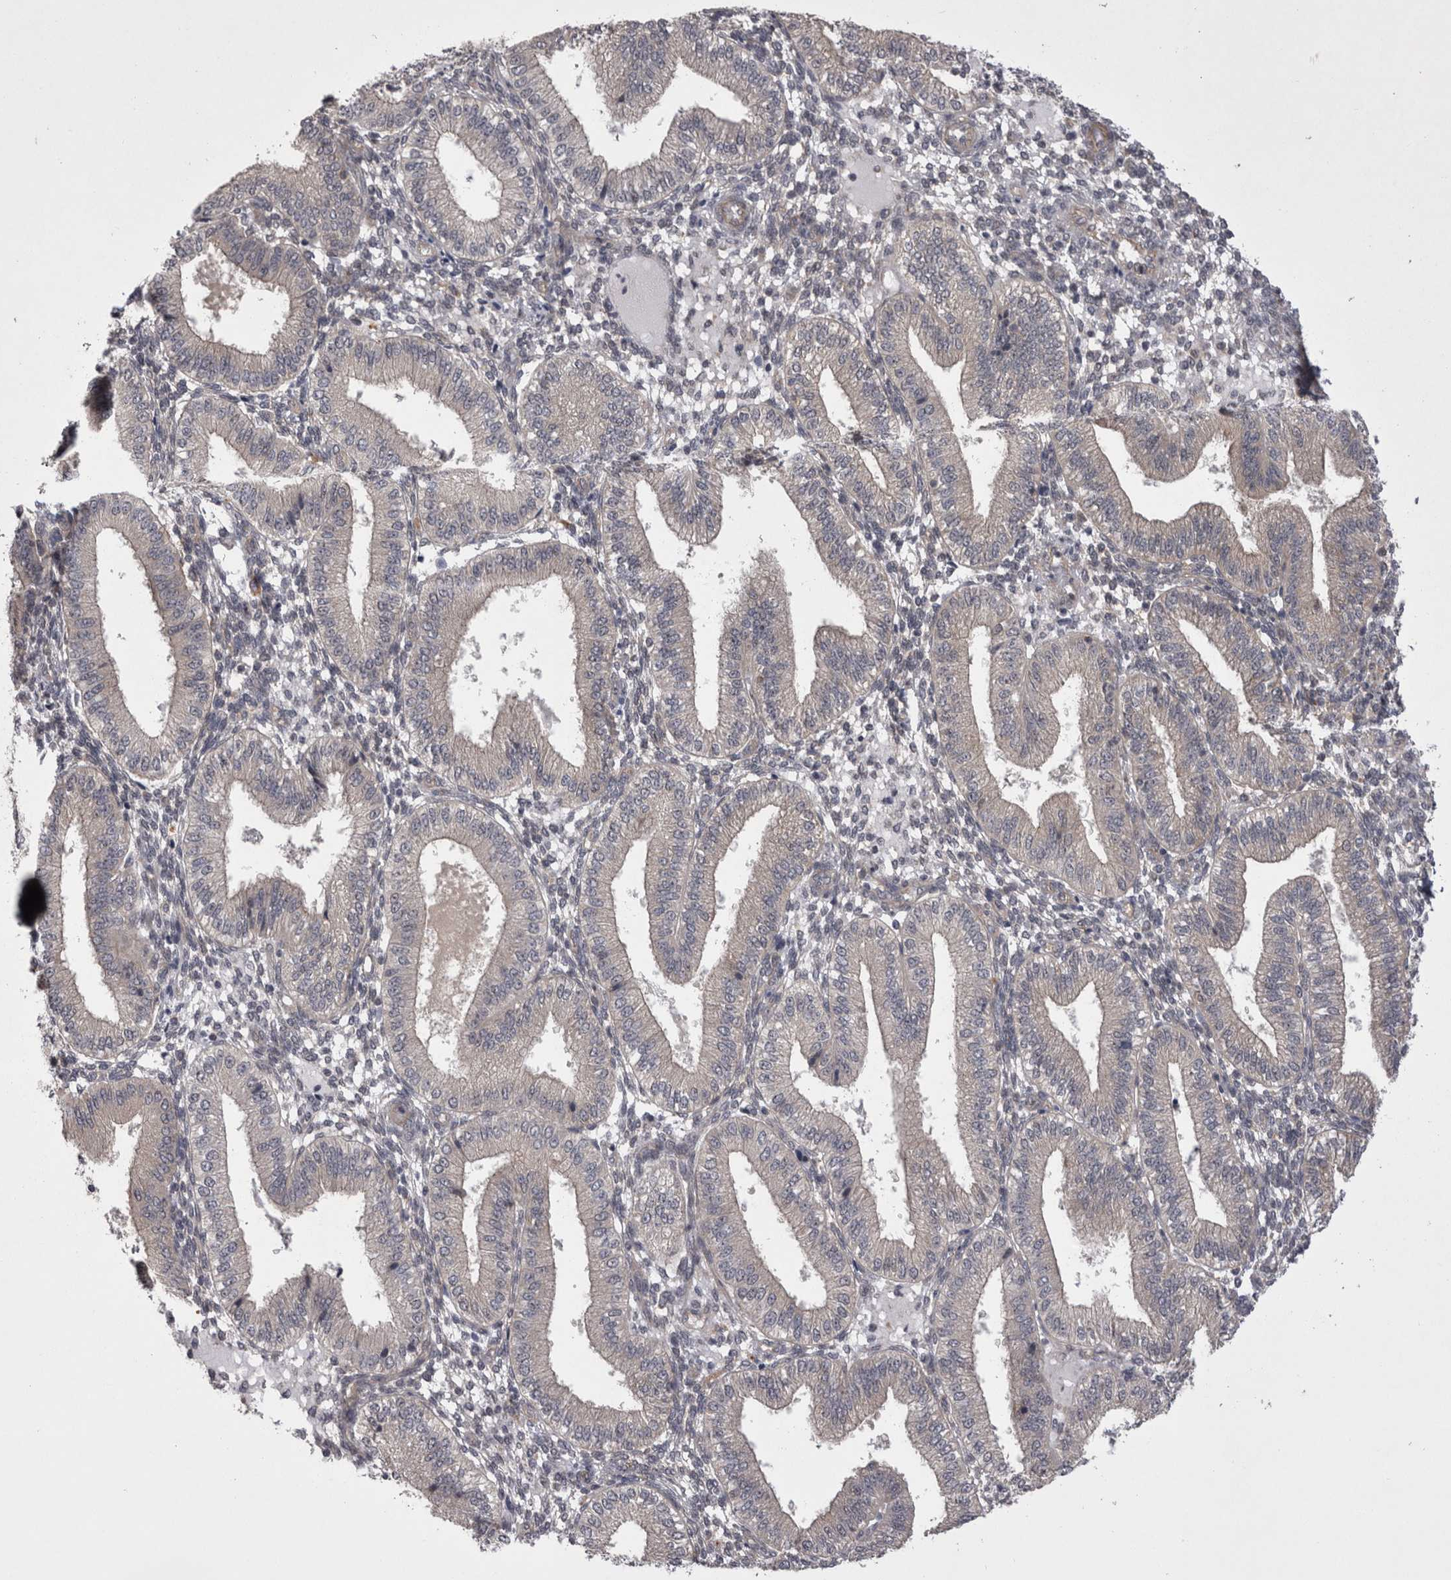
{"staining": {"intensity": "negative", "quantity": "none", "location": "none"}, "tissue": "endometrium", "cell_type": "Cells in endometrial stroma", "image_type": "normal", "snomed": [{"axis": "morphology", "description": "Normal tissue, NOS"}, {"axis": "topography", "description": "Endometrium"}], "caption": "This is an immunohistochemistry micrograph of unremarkable human endometrium. There is no positivity in cells in endometrial stroma.", "gene": "CTBS", "patient": {"sex": "female", "age": 39}}